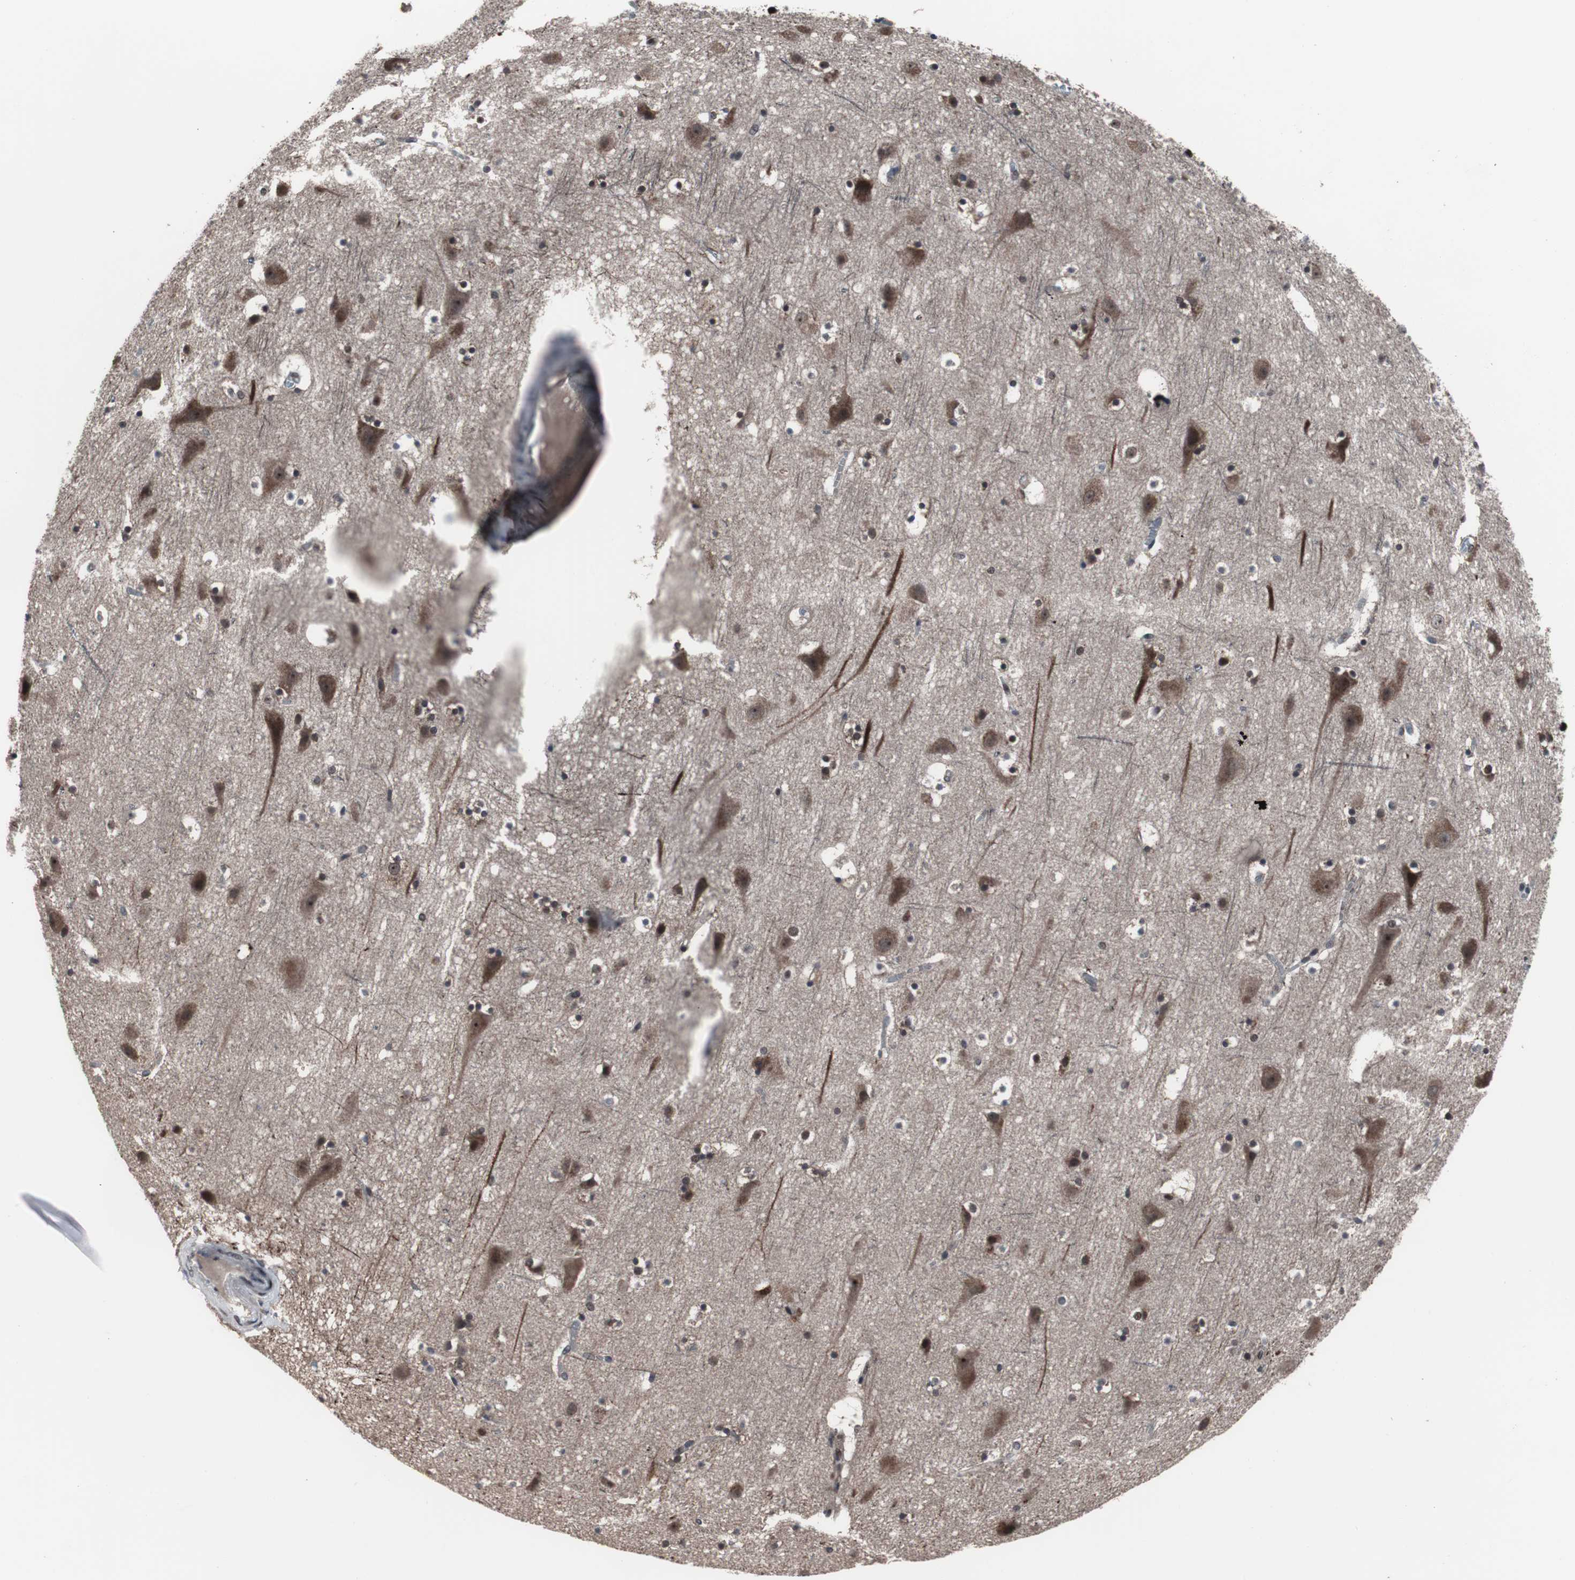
{"staining": {"intensity": "moderate", "quantity": ">75%", "location": "nuclear"}, "tissue": "cerebral cortex", "cell_type": "Endothelial cells", "image_type": "normal", "snomed": [{"axis": "morphology", "description": "Normal tissue, NOS"}, {"axis": "topography", "description": "Cerebral cortex"}], "caption": "Cerebral cortex stained with DAB (3,3'-diaminobenzidine) IHC reveals medium levels of moderate nuclear positivity in approximately >75% of endothelial cells.", "gene": "GTF2F2", "patient": {"sex": "male", "age": 45}}